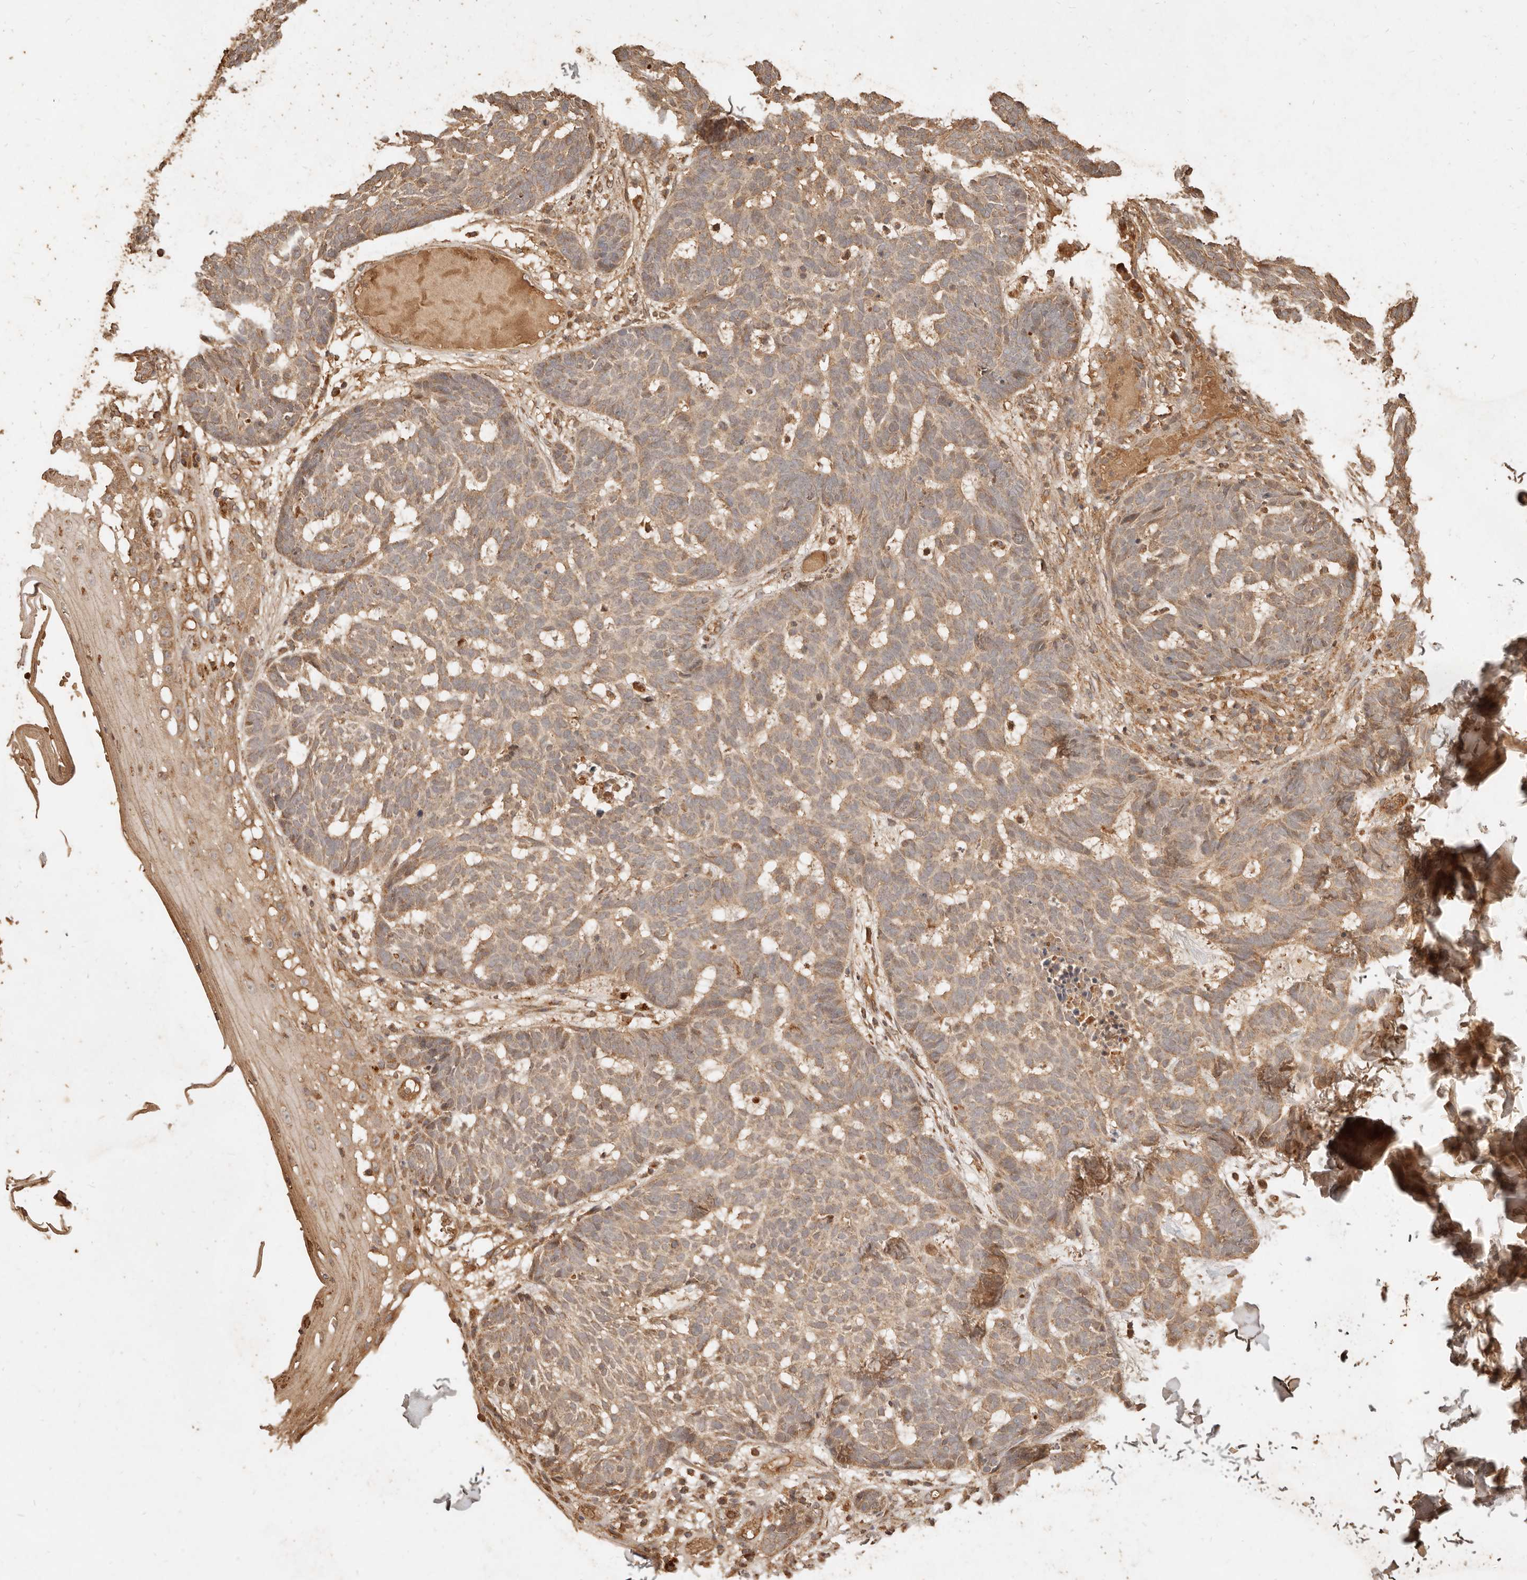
{"staining": {"intensity": "weak", "quantity": ">75%", "location": "cytoplasmic/membranous"}, "tissue": "skin cancer", "cell_type": "Tumor cells", "image_type": "cancer", "snomed": [{"axis": "morphology", "description": "Basal cell carcinoma"}, {"axis": "topography", "description": "Skin"}], "caption": "Immunohistochemistry image of human skin cancer stained for a protein (brown), which shows low levels of weak cytoplasmic/membranous positivity in about >75% of tumor cells.", "gene": "FAM180B", "patient": {"sex": "male", "age": 85}}